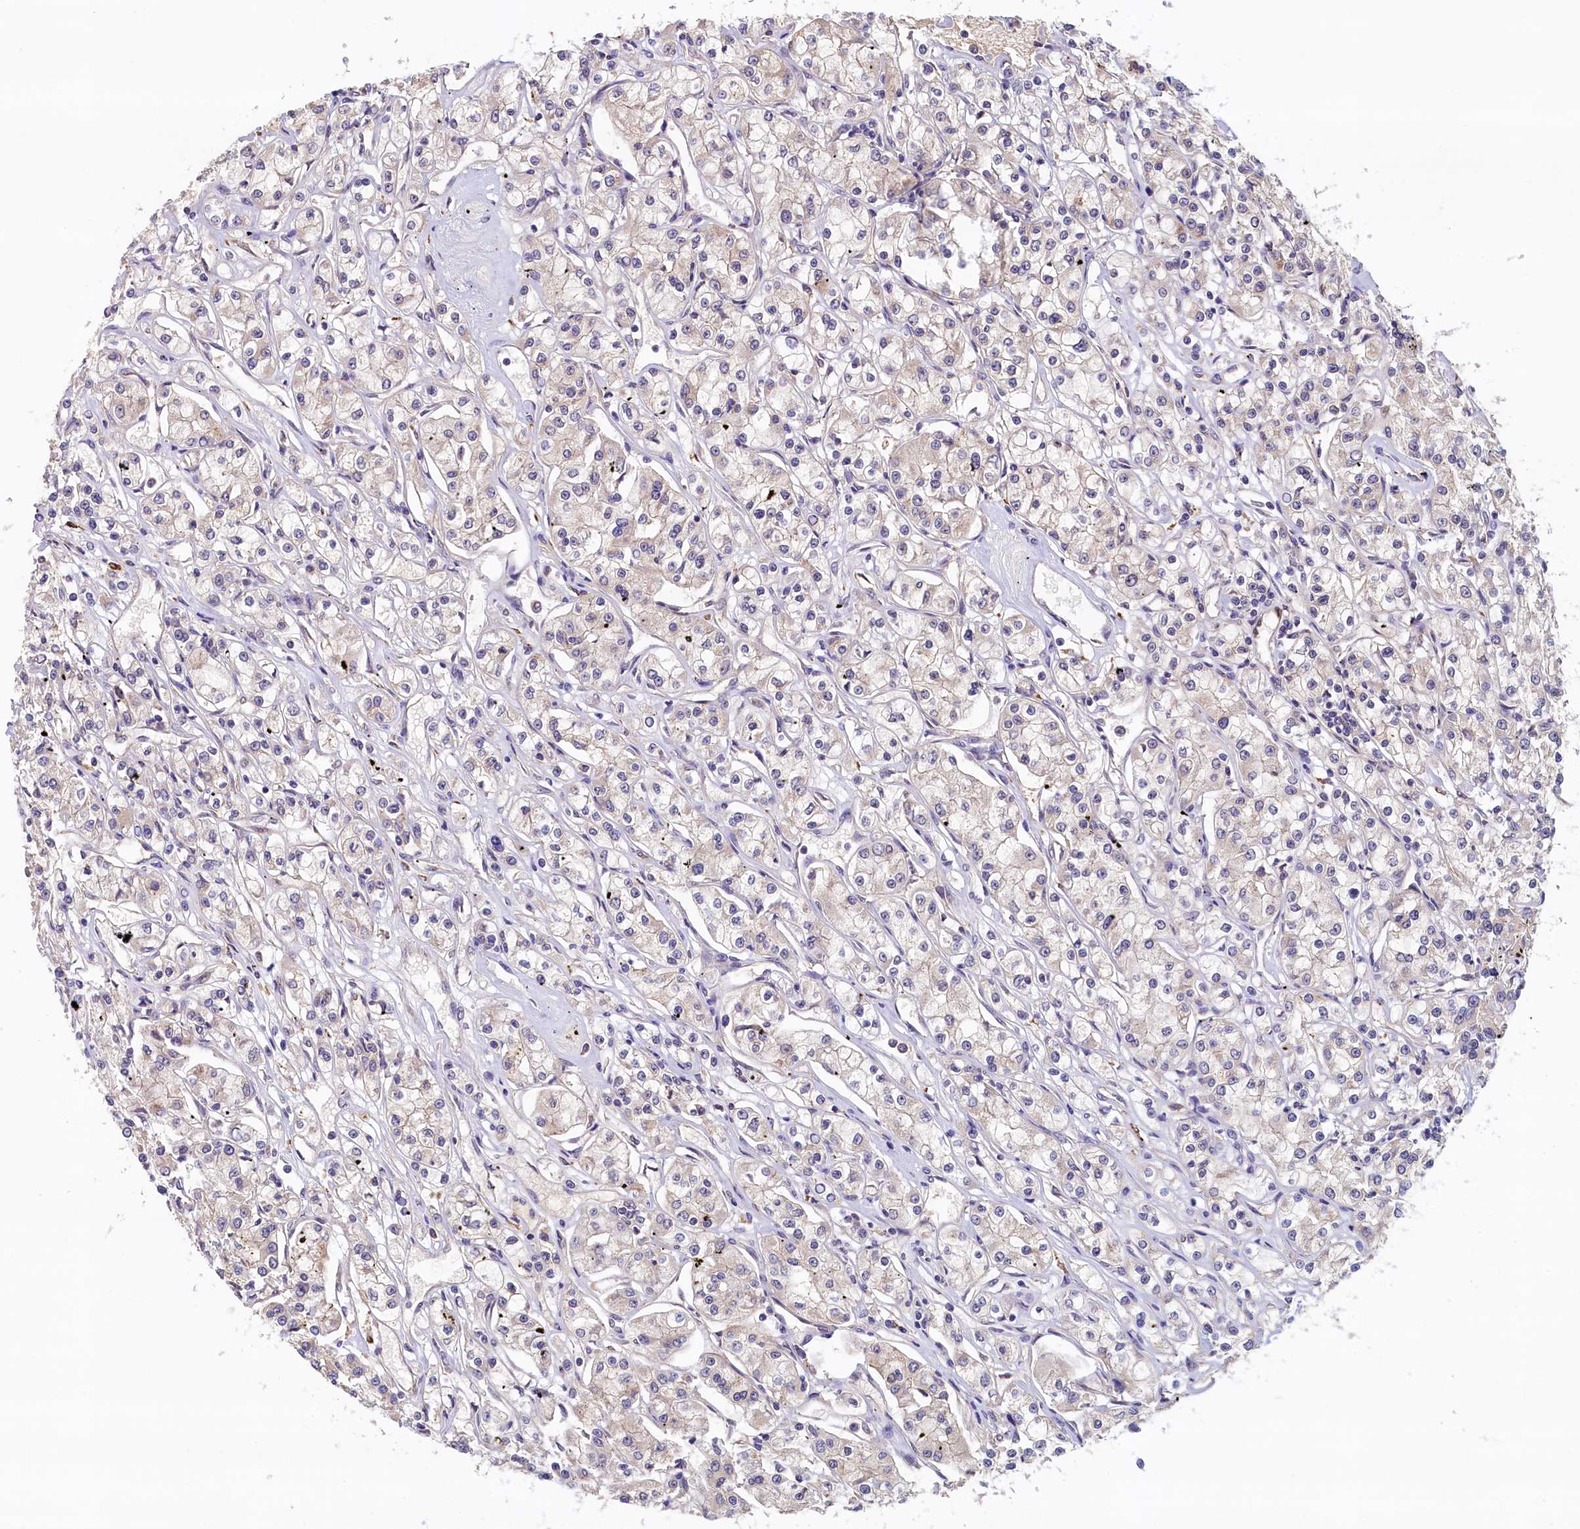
{"staining": {"intensity": "weak", "quantity": "25%-75%", "location": "cytoplasmic/membranous"}, "tissue": "renal cancer", "cell_type": "Tumor cells", "image_type": "cancer", "snomed": [{"axis": "morphology", "description": "Adenocarcinoma, NOS"}, {"axis": "topography", "description": "Kidney"}], "caption": "IHC of renal cancer (adenocarcinoma) exhibits low levels of weak cytoplasmic/membranous staining in approximately 25%-75% of tumor cells.", "gene": "NUBP2", "patient": {"sex": "female", "age": 59}}